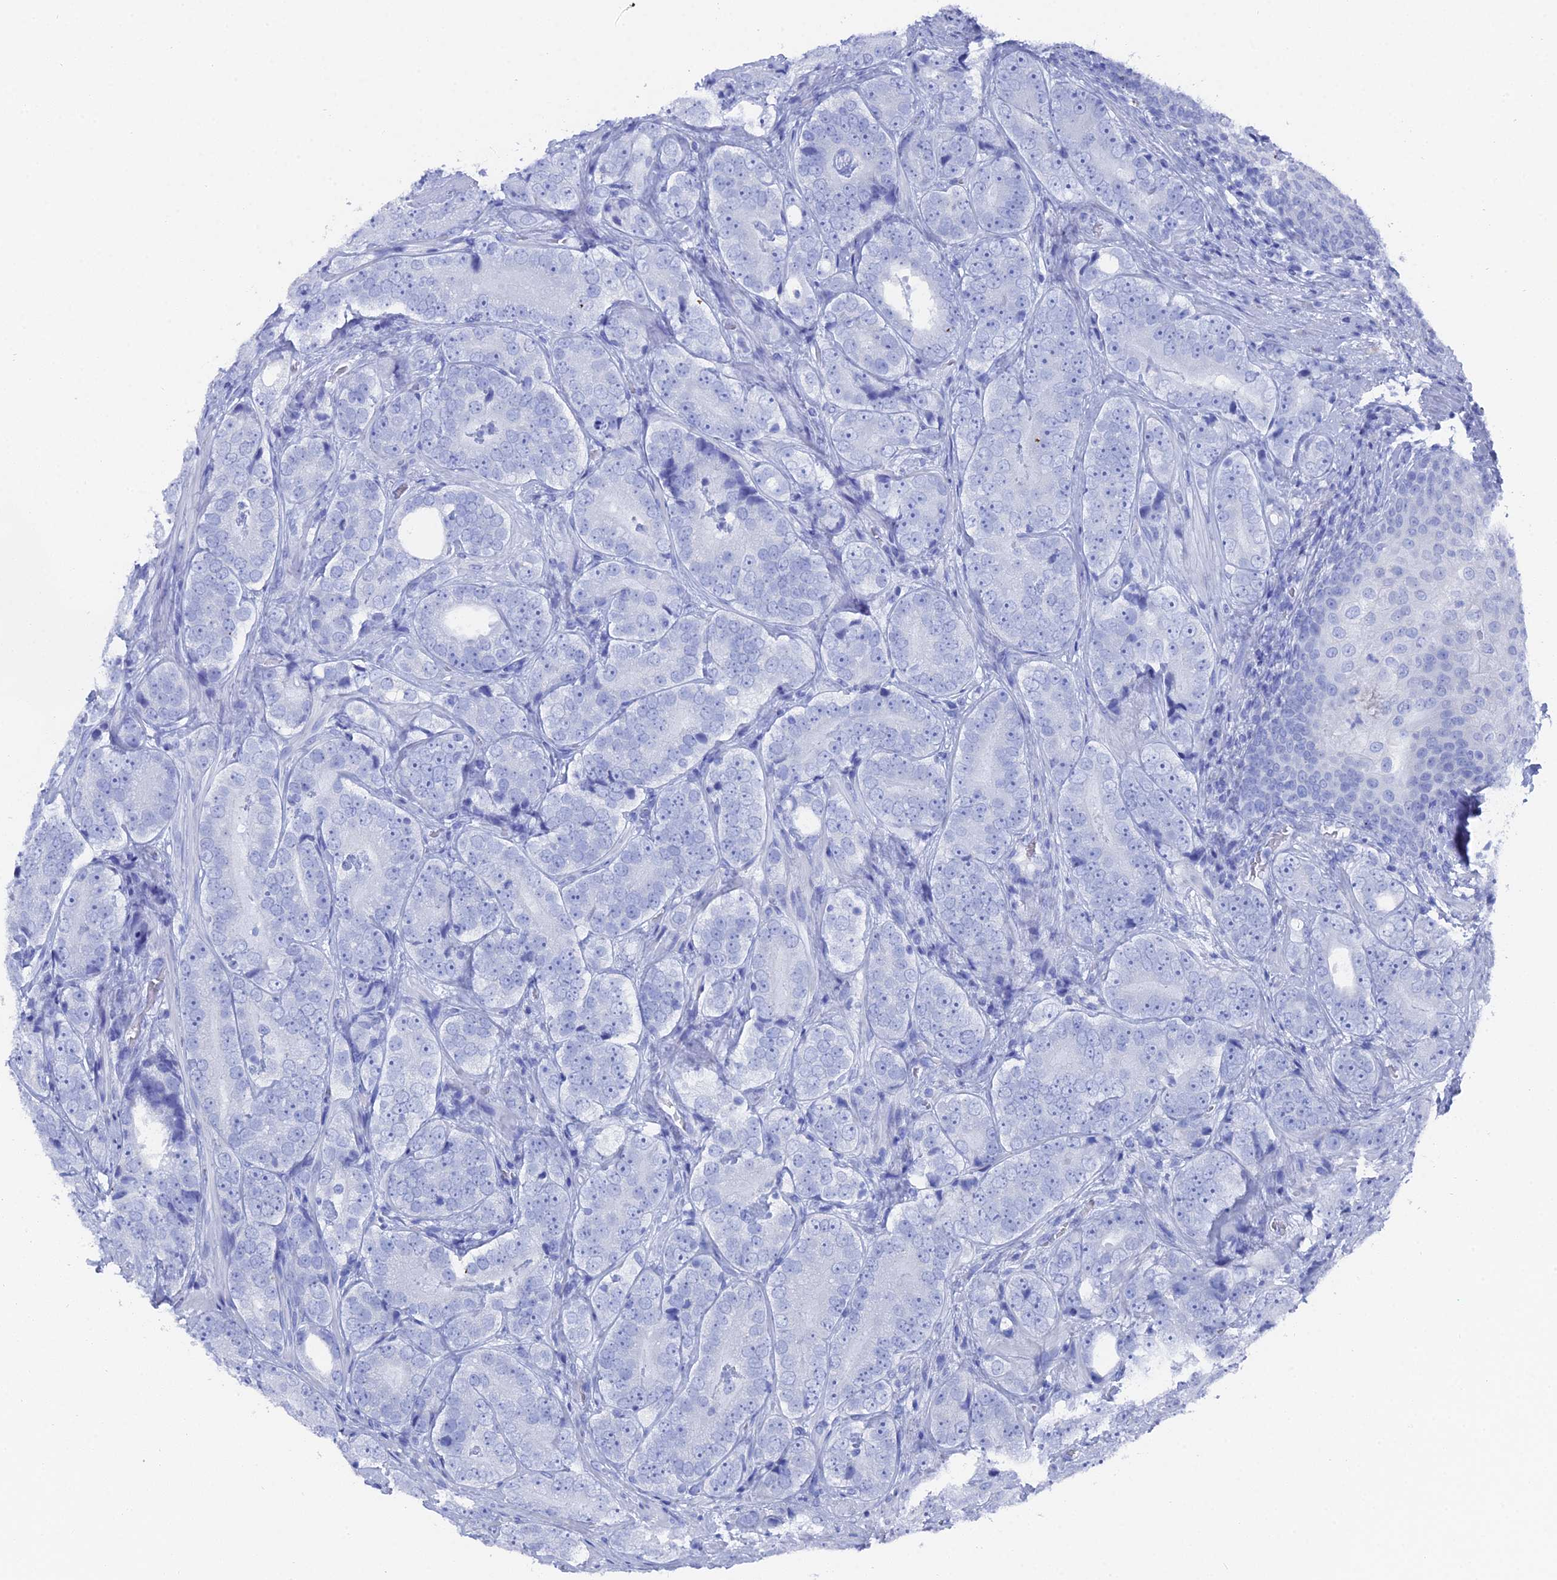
{"staining": {"intensity": "negative", "quantity": "none", "location": "none"}, "tissue": "prostate cancer", "cell_type": "Tumor cells", "image_type": "cancer", "snomed": [{"axis": "morphology", "description": "Adenocarcinoma, High grade"}, {"axis": "topography", "description": "Prostate"}], "caption": "IHC photomicrograph of neoplastic tissue: prostate cancer stained with DAB reveals no significant protein expression in tumor cells.", "gene": "ENPP3", "patient": {"sex": "male", "age": 56}}